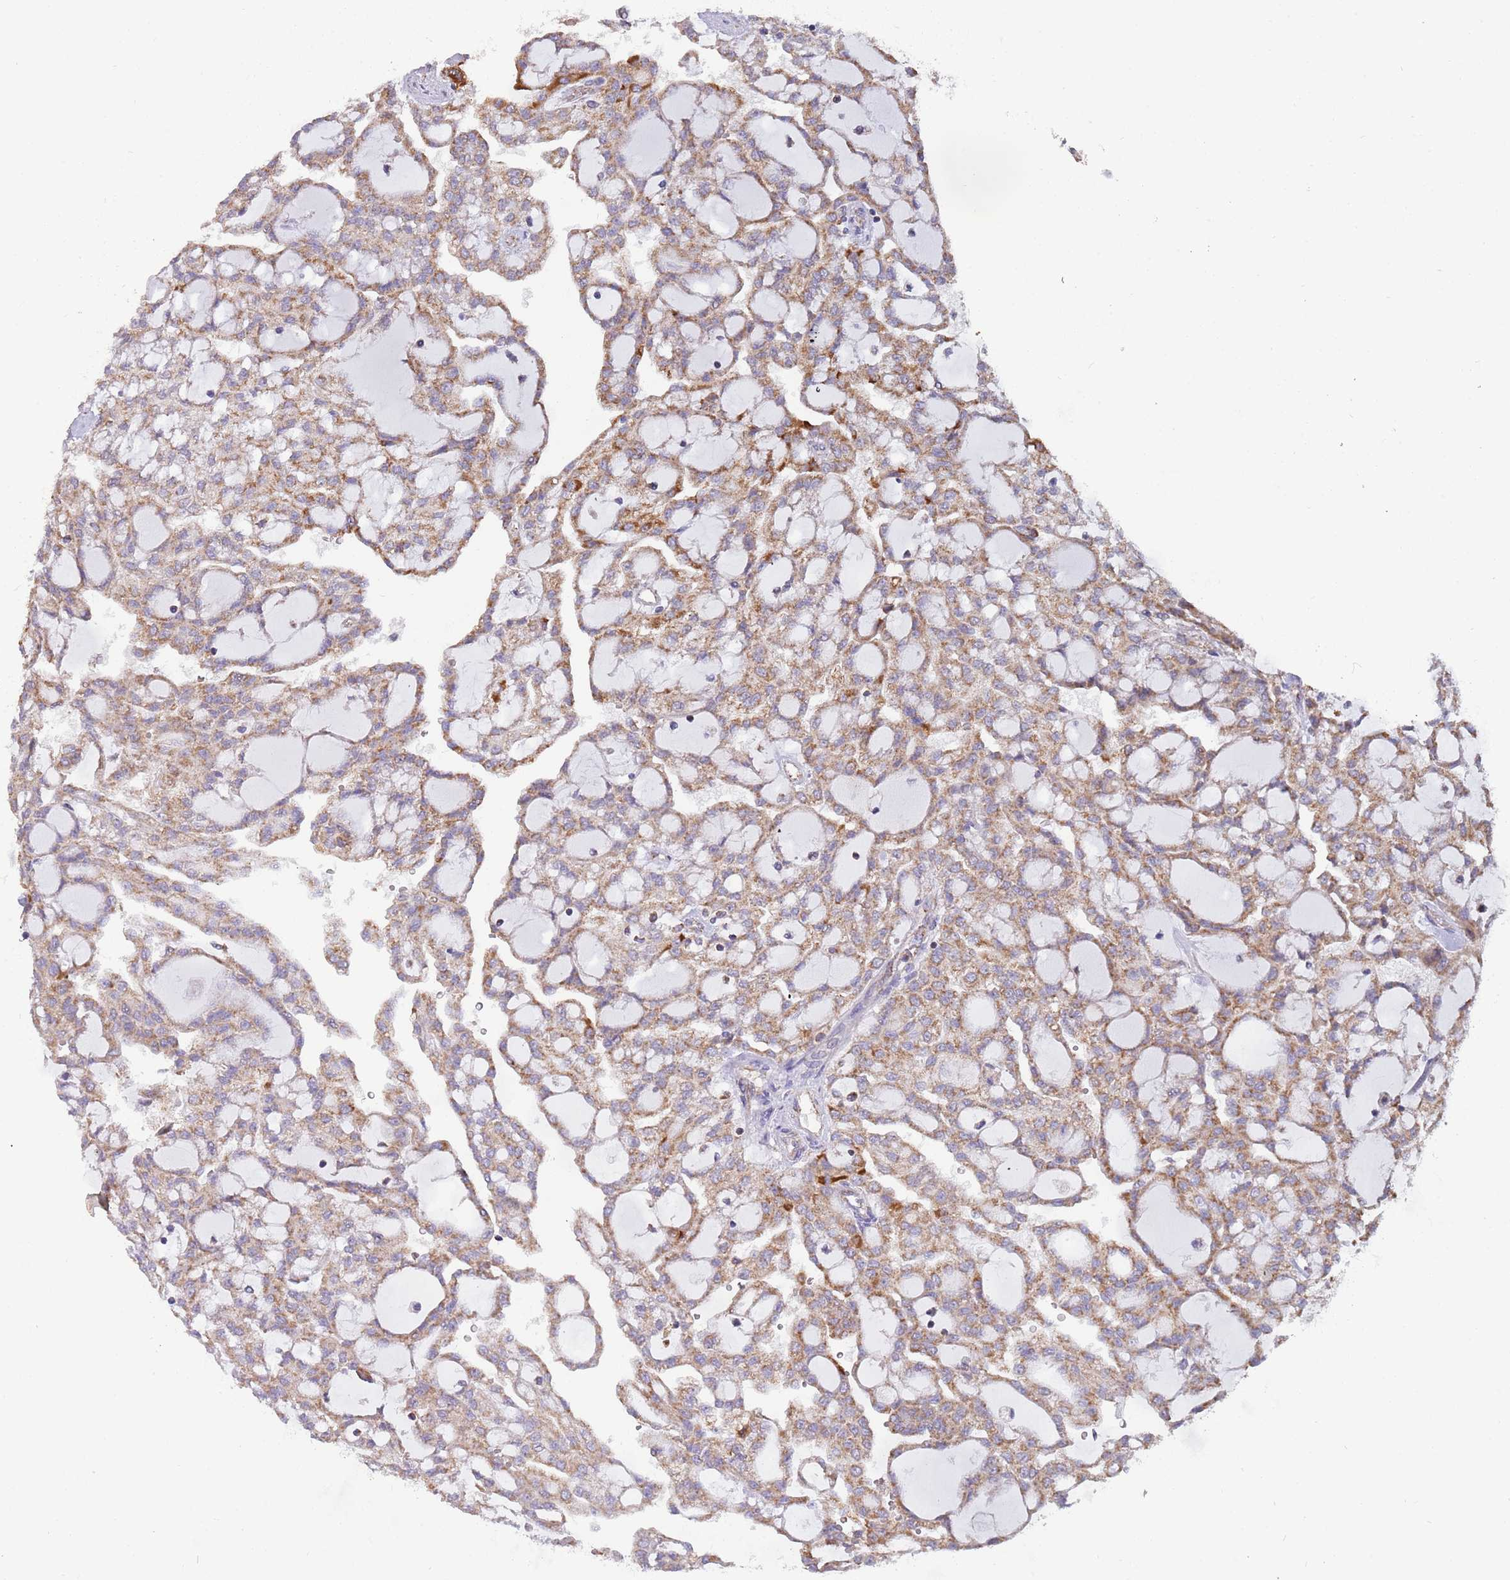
{"staining": {"intensity": "moderate", "quantity": ">75%", "location": "cytoplasmic/membranous"}, "tissue": "renal cancer", "cell_type": "Tumor cells", "image_type": "cancer", "snomed": [{"axis": "morphology", "description": "Adenocarcinoma, NOS"}, {"axis": "topography", "description": "Kidney"}], "caption": "High-power microscopy captured an IHC image of renal cancer, revealing moderate cytoplasmic/membranous positivity in approximately >75% of tumor cells. The staining is performed using DAB (3,3'-diaminobenzidine) brown chromogen to label protein expression. The nuclei are counter-stained blue using hematoxylin.", "gene": "VPS16", "patient": {"sex": "male", "age": 63}}